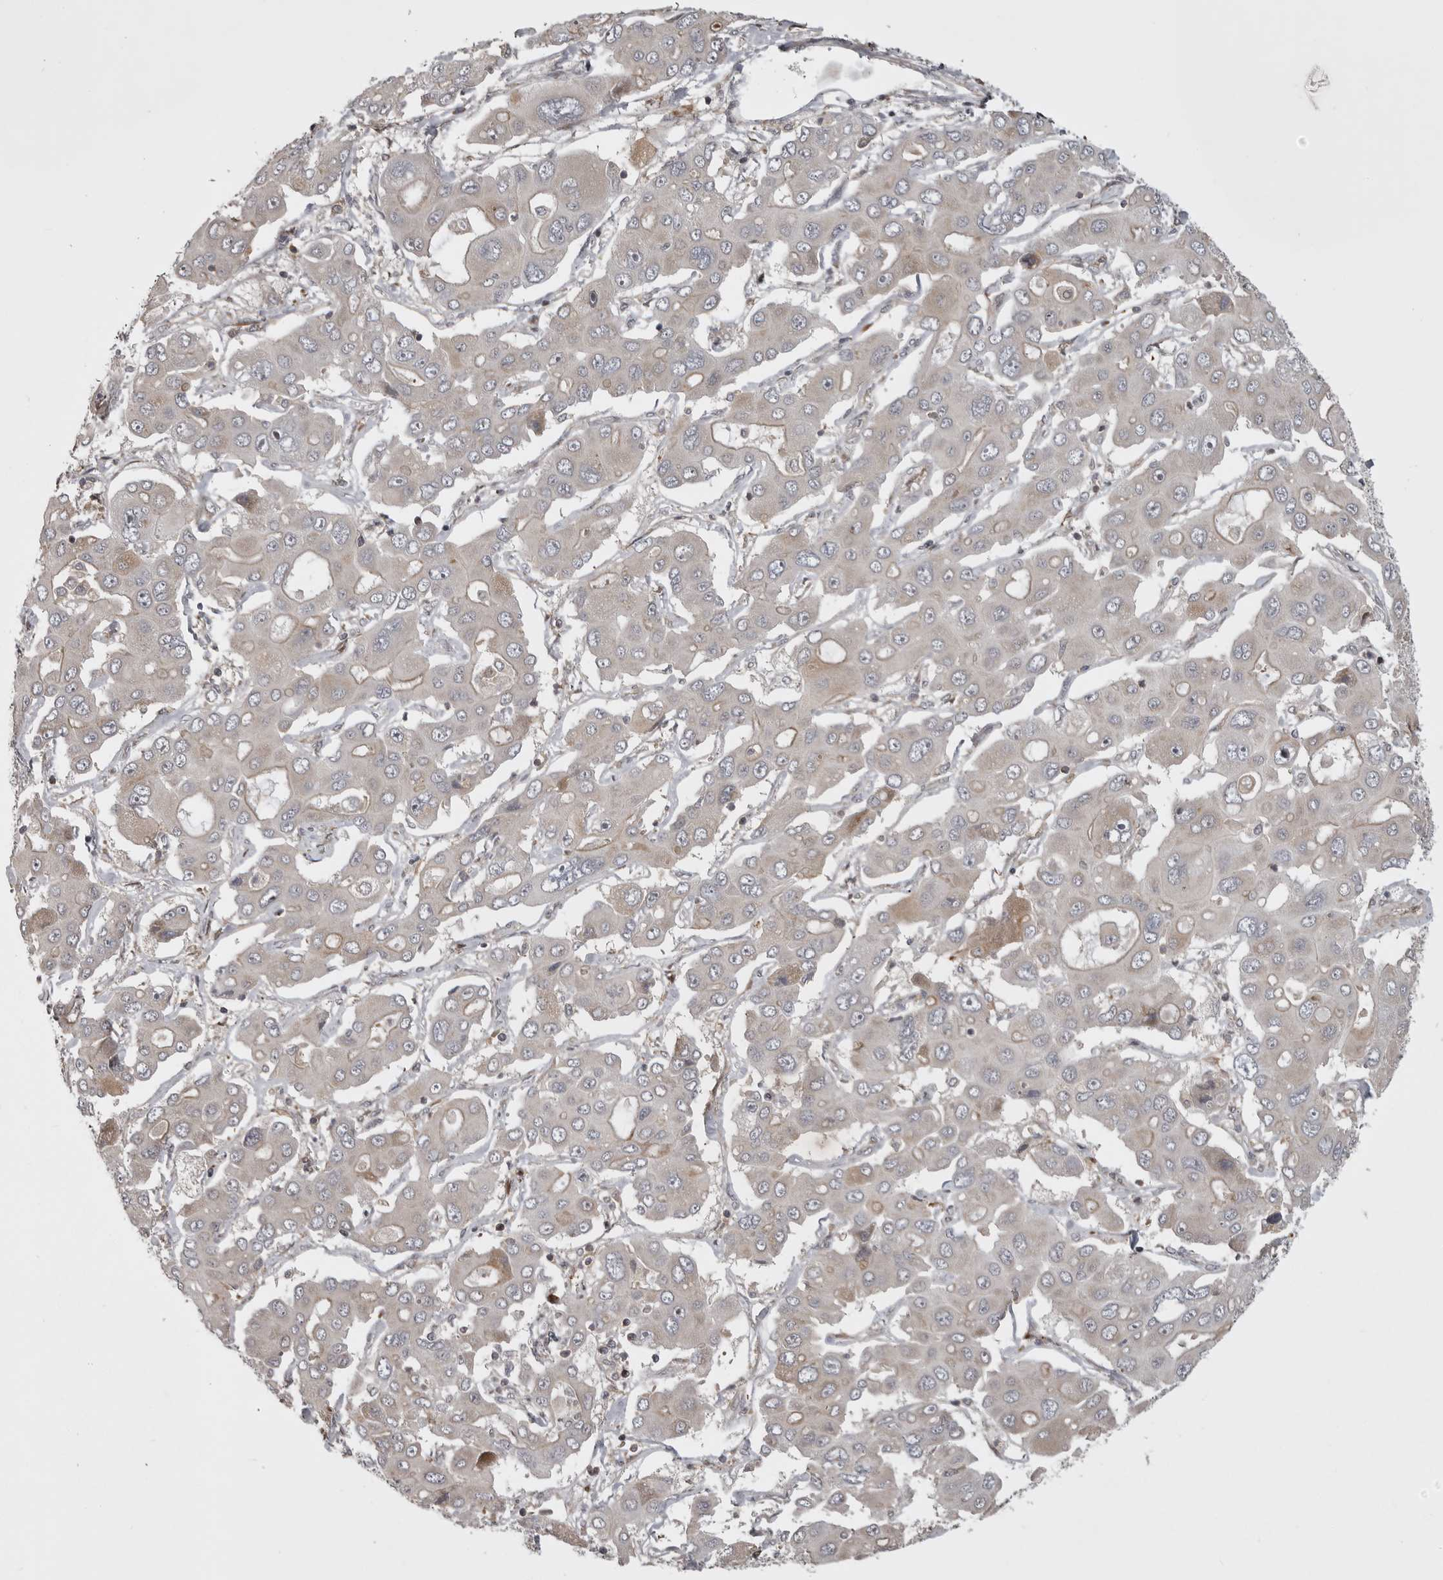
{"staining": {"intensity": "weak", "quantity": "<25%", "location": "cytoplasmic/membranous"}, "tissue": "liver cancer", "cell_type": "Tumor cells", "image_type": "cancer", "snomed": [{"axis": "morphology", "description": "Cholangiocarcinoma"}, {"axis": "topography", "description": "Liver"}], "caption": "DAB (3,3'-diaminobenzidine) immunohistochemical staining of liver cancer exhibits no significant staining in tumor cells.", "gene": "ZNRF1", "patient": {"sex": "male", "age": 67}}